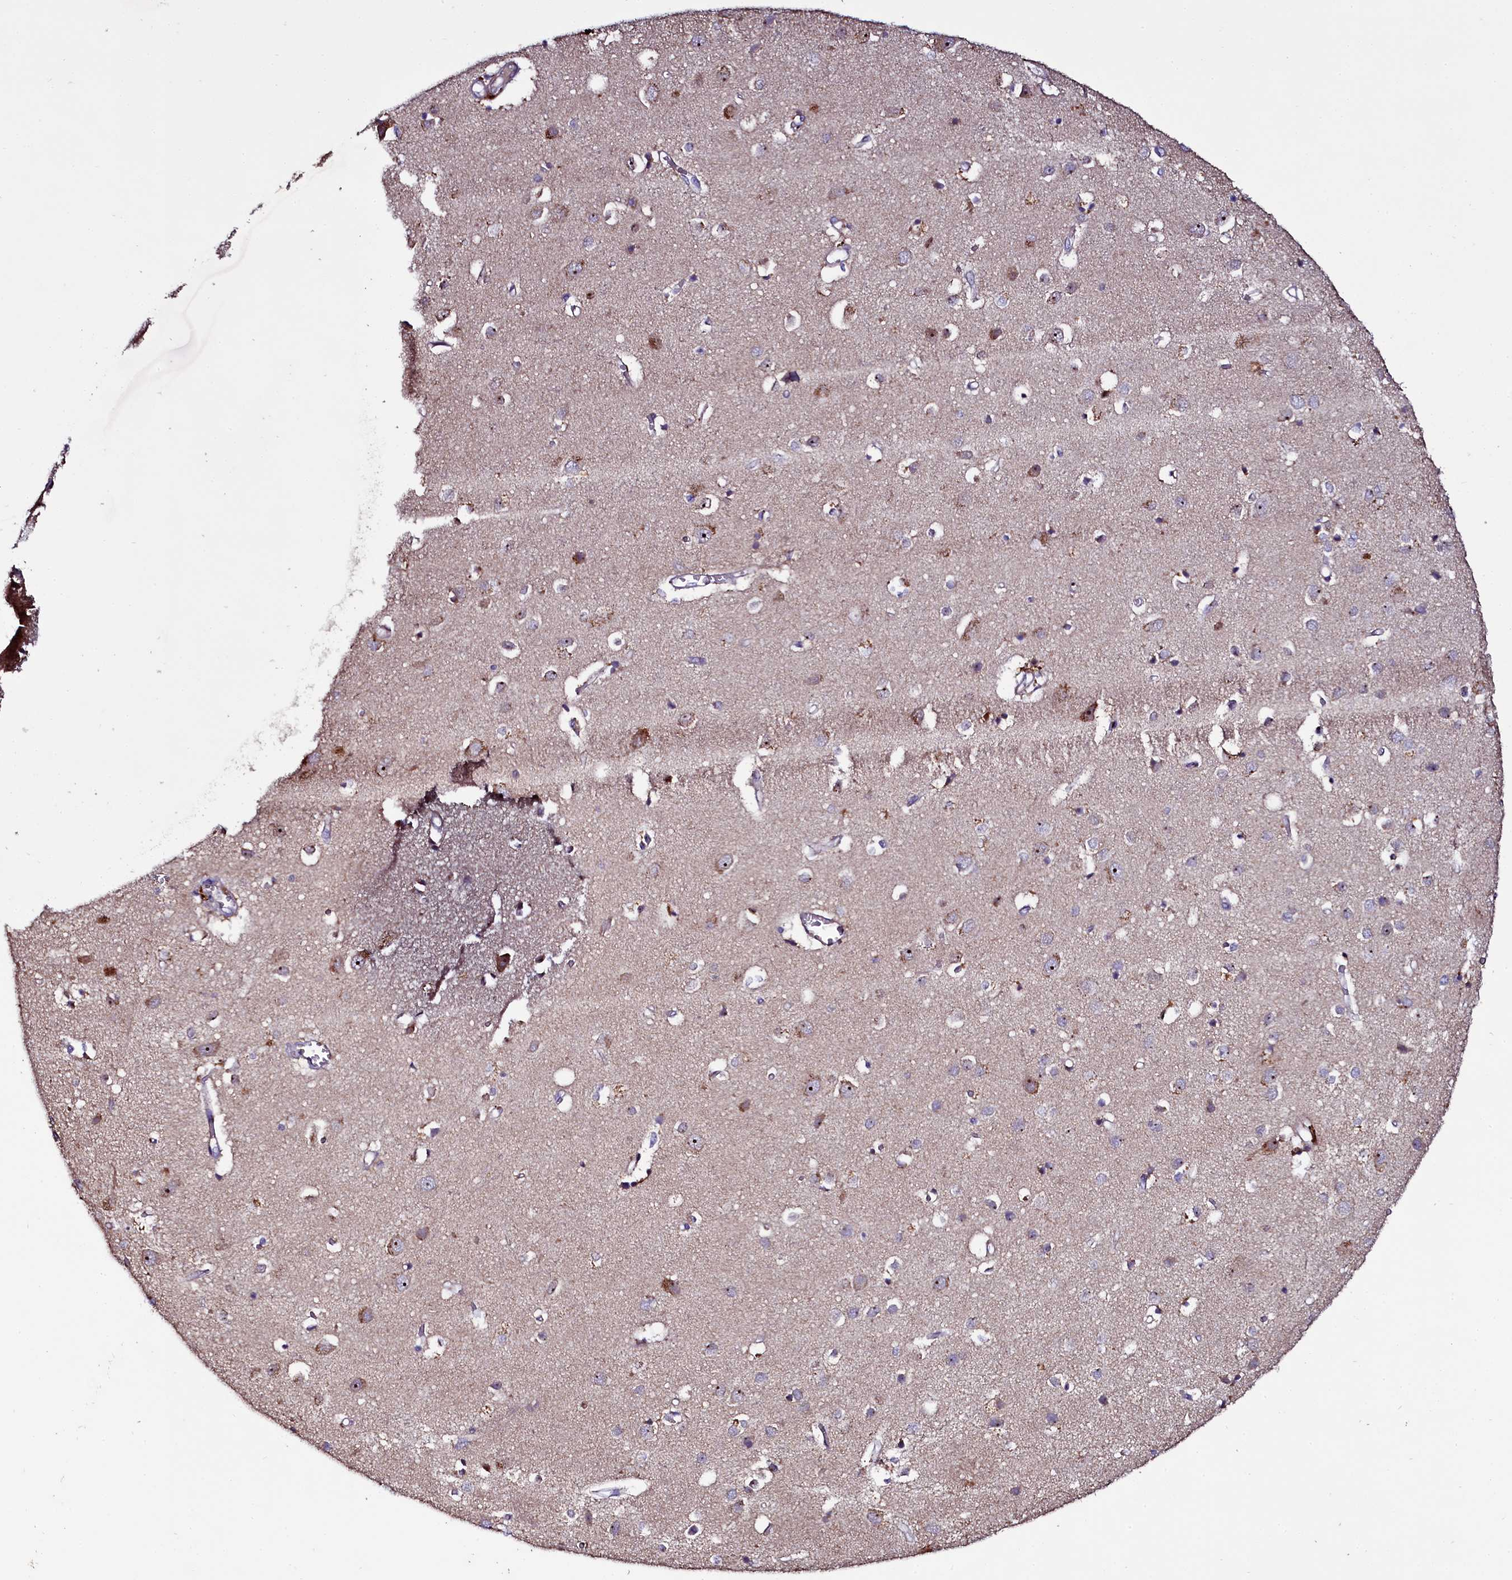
{"staining": {"intensity": "weak", "quantity": "25%-75%", "location": "cytoplasmic/membranous"}, "tissue": "cerebral cortex", "cell_type": "Endothelial cells", "image_type": "normal", "snomed": [{"axis": "morphology", "description": "Normal tissue, NOS"}, {"axis": "topography", "description": "Cerebral cortex"}], "caption": "Immunohistochemical staining of benign cerebral cortex displays weak cytoplasmic/membranous protein positivity in approximately 25%-75% of endothelial cells.", "gene": "NAA80", "patient": {"sex": "female", "age": 64}}